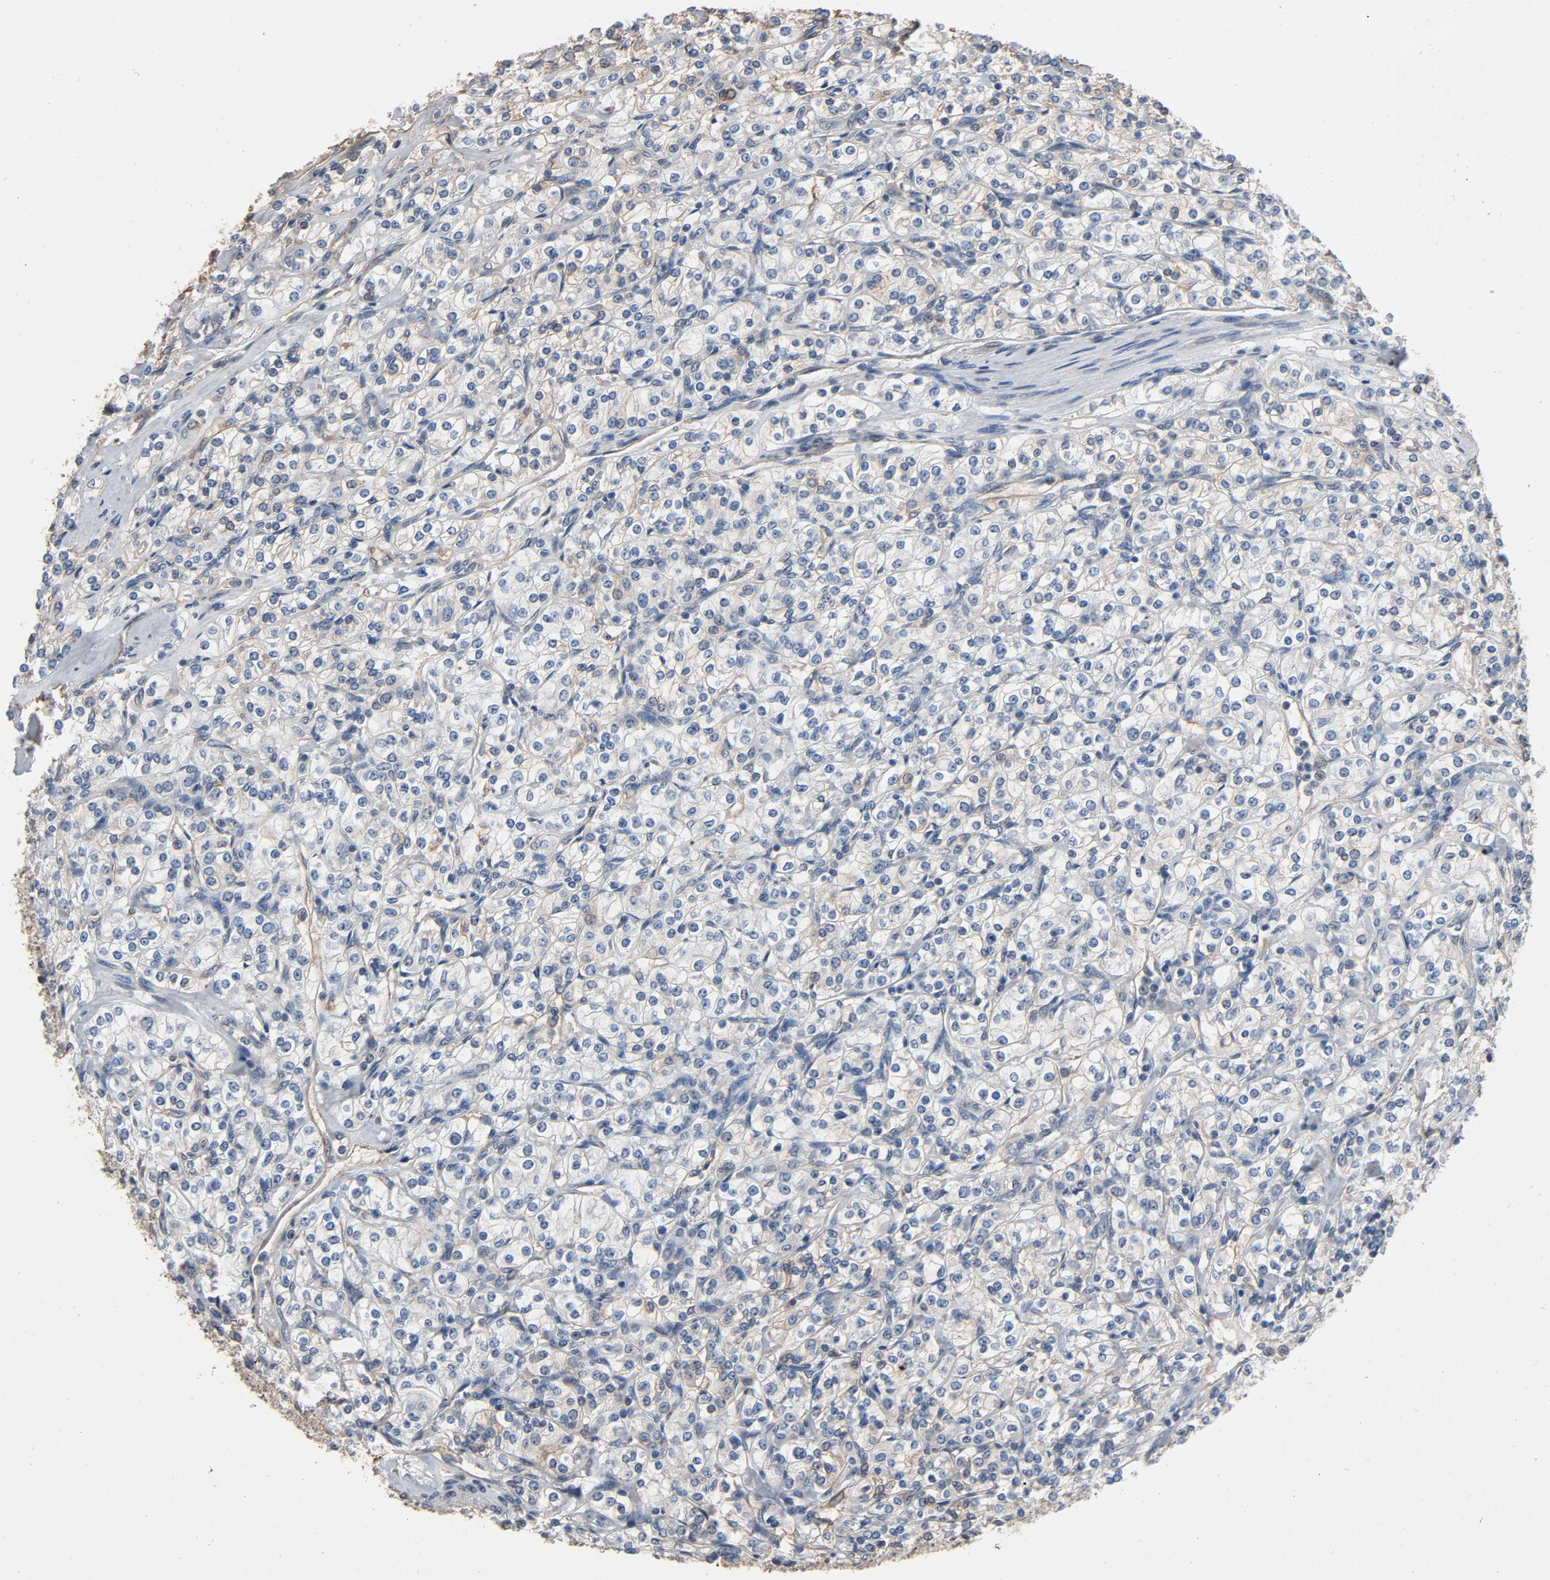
{"staining": {"intensity": "negative", "quantity": "none", "location": "none"}, "tissue": "renal cancer", "cell_type": "Tumor cells", "image_type": "cancer", "snomed": [{"axis": "morphology", "description": "Adenocarcinoma, NOS"}, {"axis": "topography", "description": "Kidney"}], "caption": "High magnification brightfield microscopy of renal cancer (adenocarcinoma) stained with DAB (brown) and counterstained with hematoxylin (blue): tumor cells show no significant positivity. (DAB immunohistochemistry, high magnification).", "gene": "SOX6", "patient": {"sex": "male", "age": 77}}